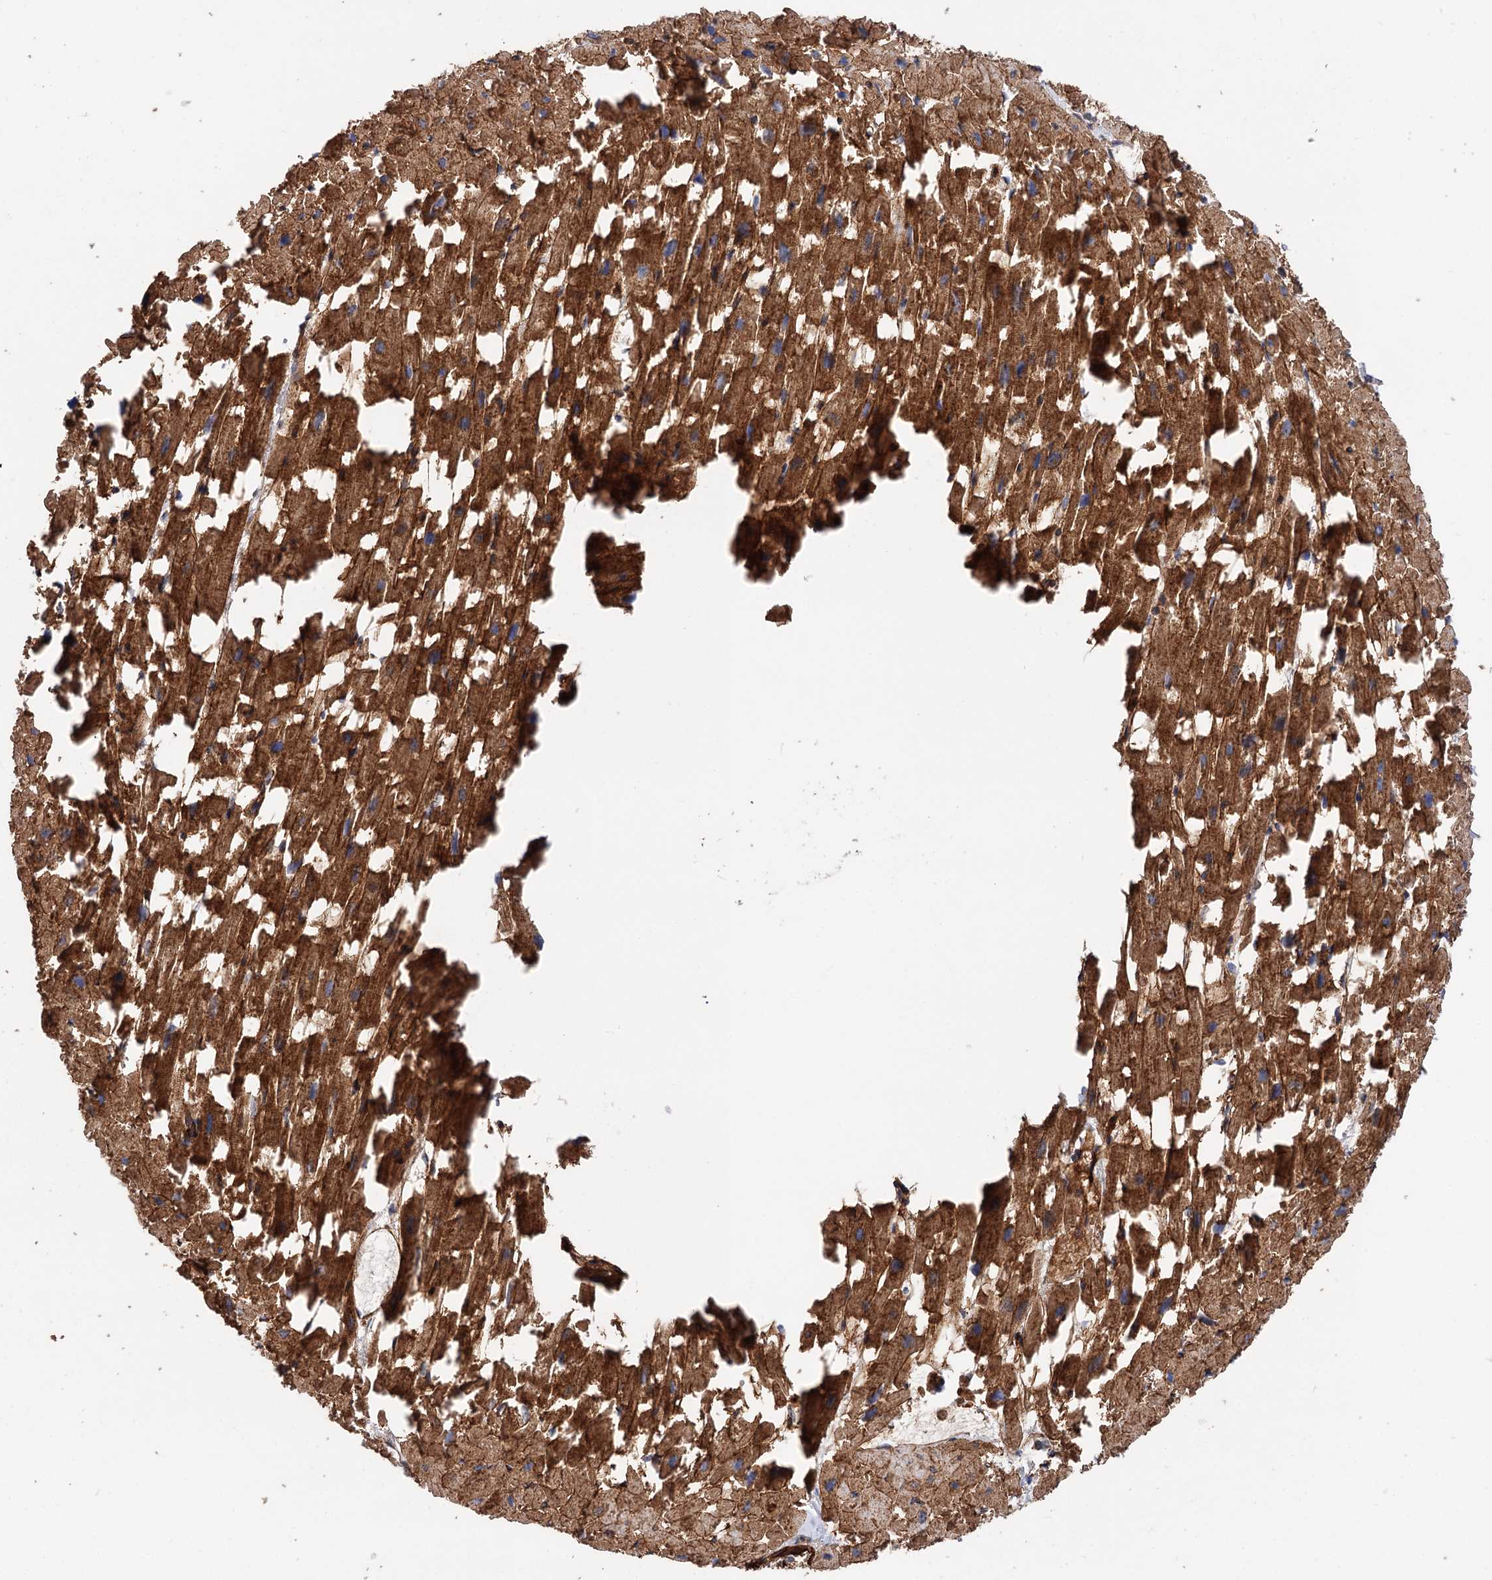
{"staining": {"intensity": "strong", "quantity": ">75%", "location": "cytoplasmic/membranous"}, "tissue": "heart muscle", "cell_type": "Cardiomyocytes", "image_type": "normal", "snomed": [{"axis": "morphology", "description": "Normal tissue, NOS"}, {"axis": "topography", "description": "Heart"}], "caption": "Brown immunohistochemical staining in unremarkable heart muscle displays strong cytoplasmic/membranous positivity in about >75% of cardiomyocytes.", "gene": "CSAD", "patient": {"sex": "female", "age": 64}}